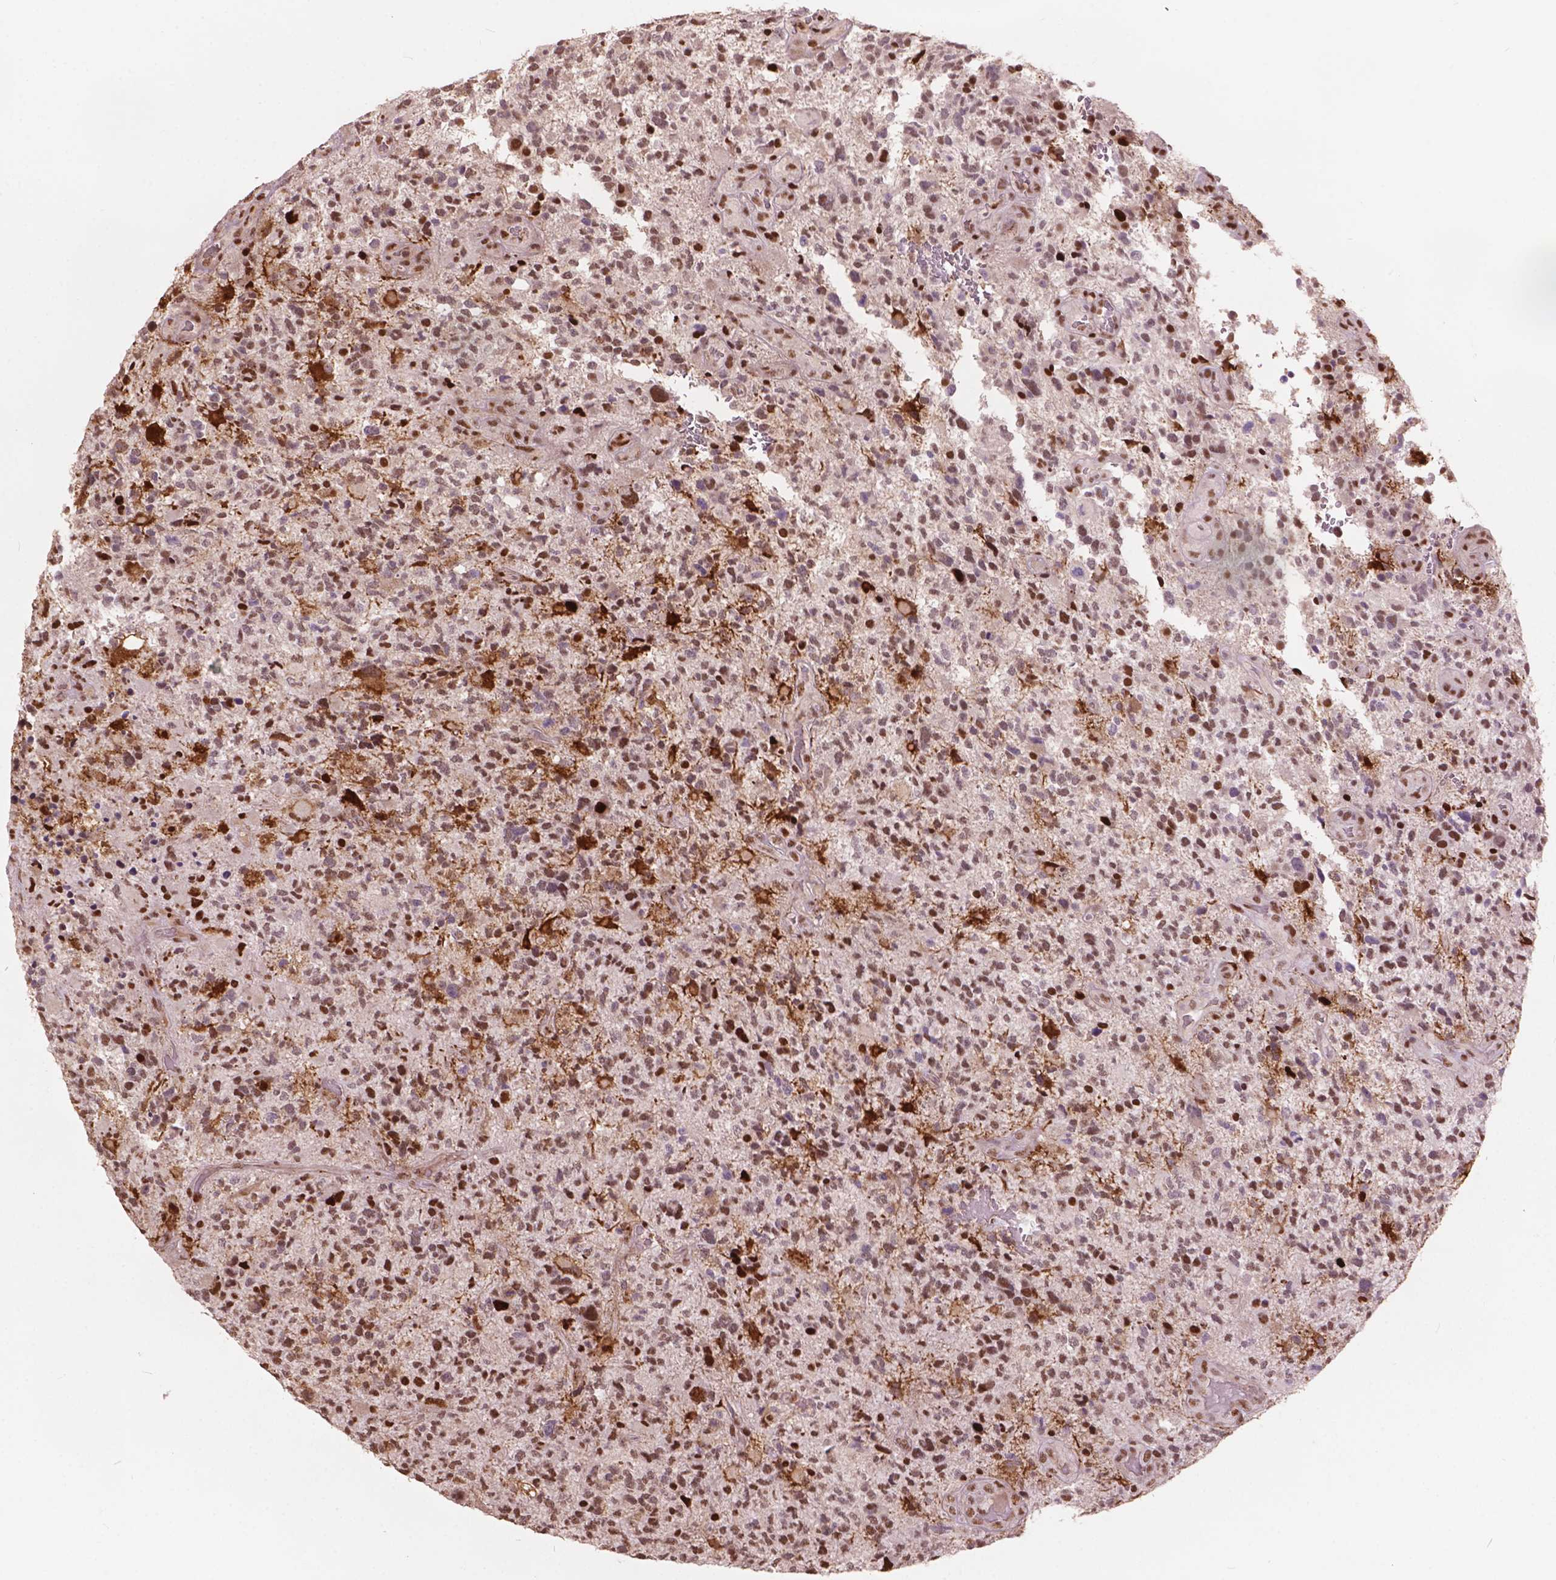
{"staining": {"intensity": "moderate", "quantity": ">75%", "location": "nuclear"}, "tissue": "glioma", "cell_type": "Tumor cells", "image_type": "cancer", "snomed": [{"axis": "morphology", "description": "Glioma, malignant, High grade"}, {"axis": "topography", "description": "Brain"}], "caption": "Glioma stained with DAB (3,3'-diaminobenzidine) IHC shows medium levels of moderate nuclear positivity in about >75% of tumor cells. Immunohistochemistry (ihc) stains the protein of interest in brown and the nuclei are stained blue.", "gene": "ANP32B", "patient": {"sex": "female", "age": 71}}